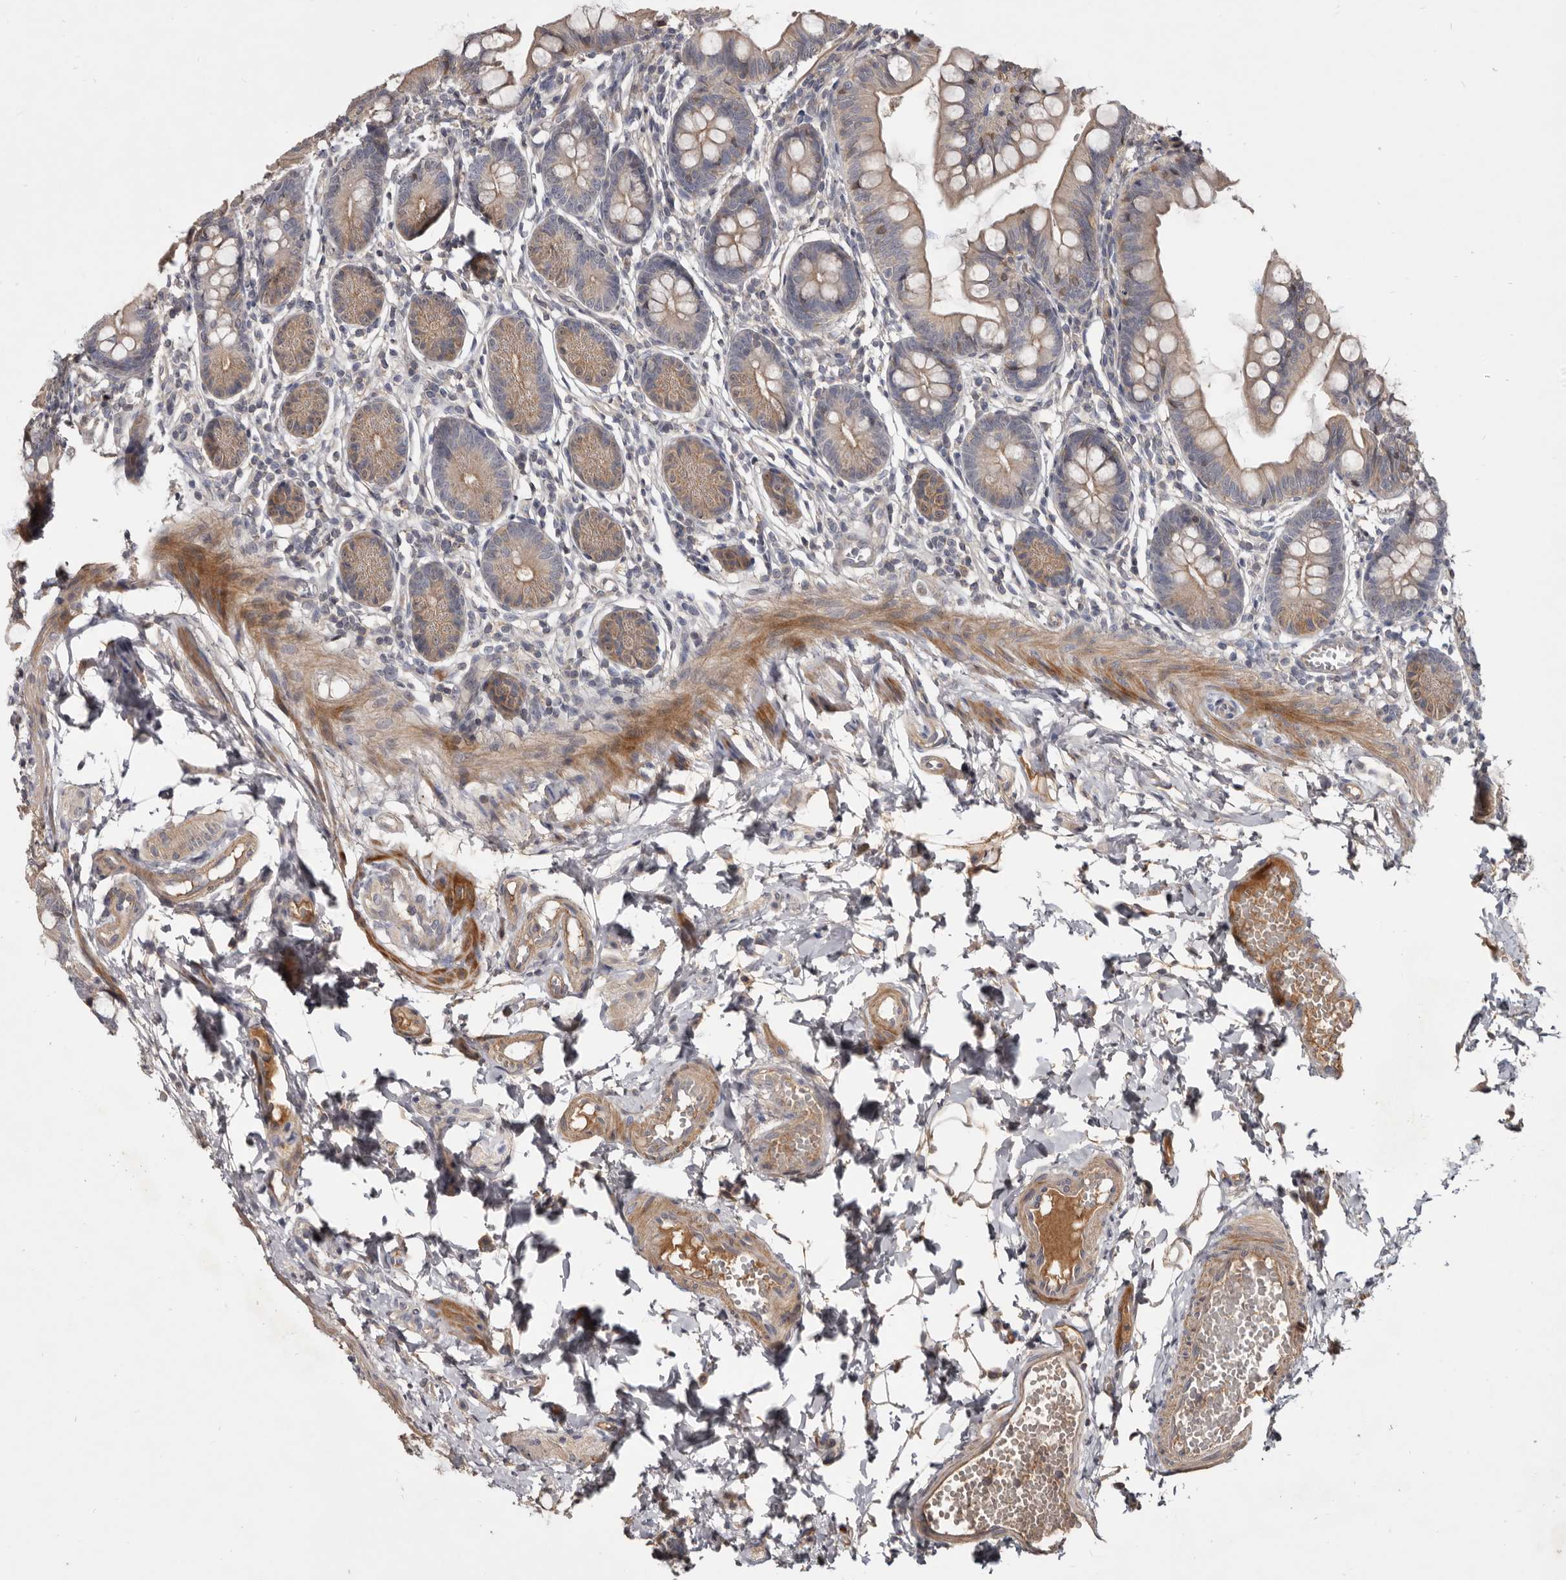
{"staining": {"intensity": "weak", "quantity": "25%-75%", "location": "cytoplasmic/membranous"}, "tissue": "small intestine", "cell_type": "Glandular cells", "image_type": "normal", "snomed": [{"axis": "morphology", "description": "Normal tissue, NOS"}, {"axis": "topography", "description": "Small intestine"}], "caption": "The photomicrograph shows immunohistochemical staining of benign small intestine. There is weak cytoplasmic/membranous expression is identified in about 25%-75% of glandular cells.", "gene": "TTC39A", "patient": {"sex": "male", "age": 7}}